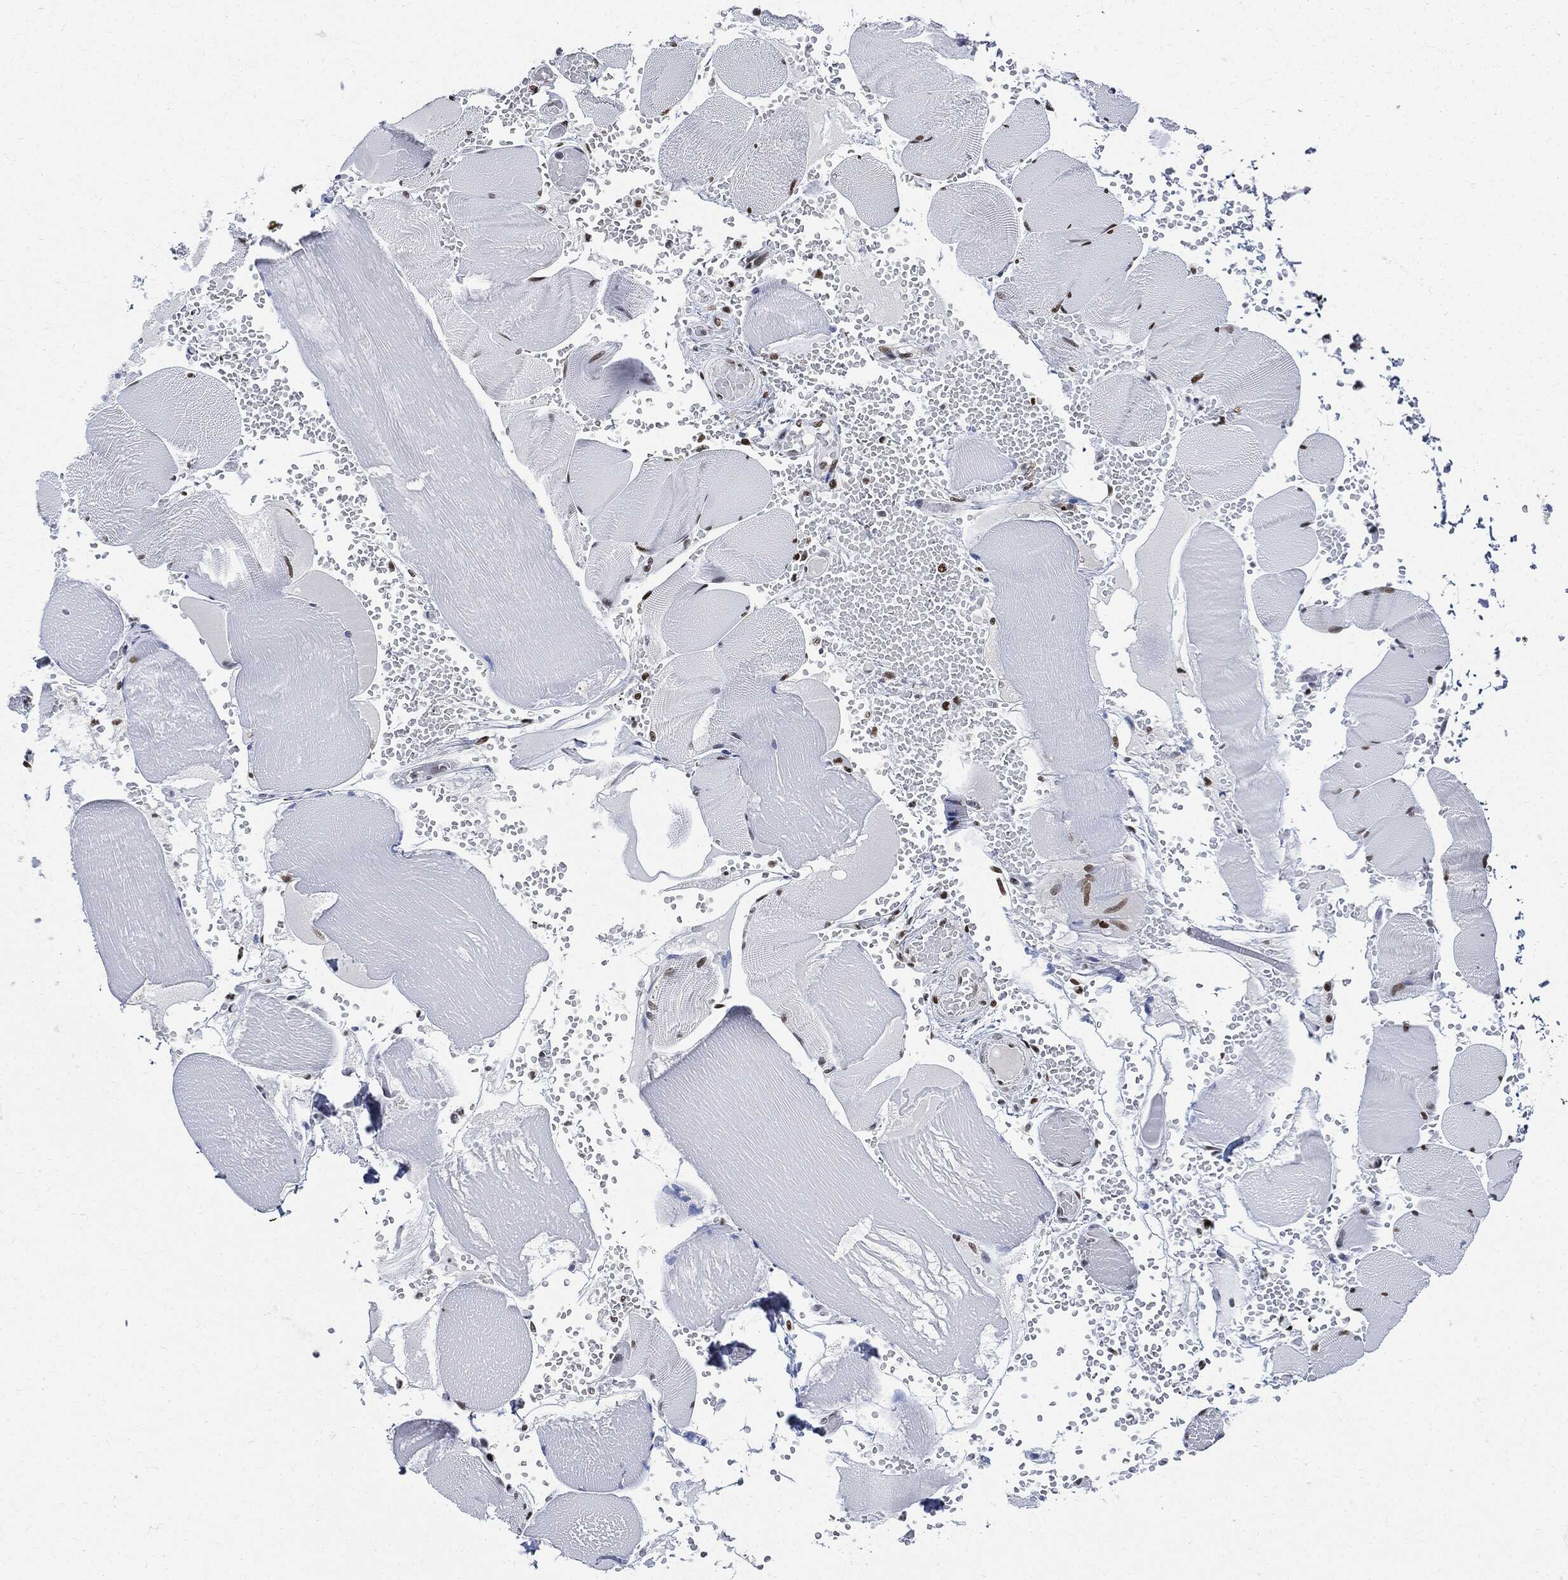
{"staining": {"intensity": "strong", "quantity": "<25%", "location": "nuclear"}, "tissue": "skeletal muscle", "cell_type": "Myocytes", "image_type": "normal", "snomed": [{"axis": "morphology", "description": "Normal tissue, NOS"}, {"axis": "topography", "description": "Skeletal muscle"}], "caption": "This histopathology image reveals immunohistochemistry staining of normal human skeletal muscle, with medium strong nuclear expression in approximately <25% of myocytes.", "gene": "PCNA", "patient": {"sex": "male", "age": 56}}